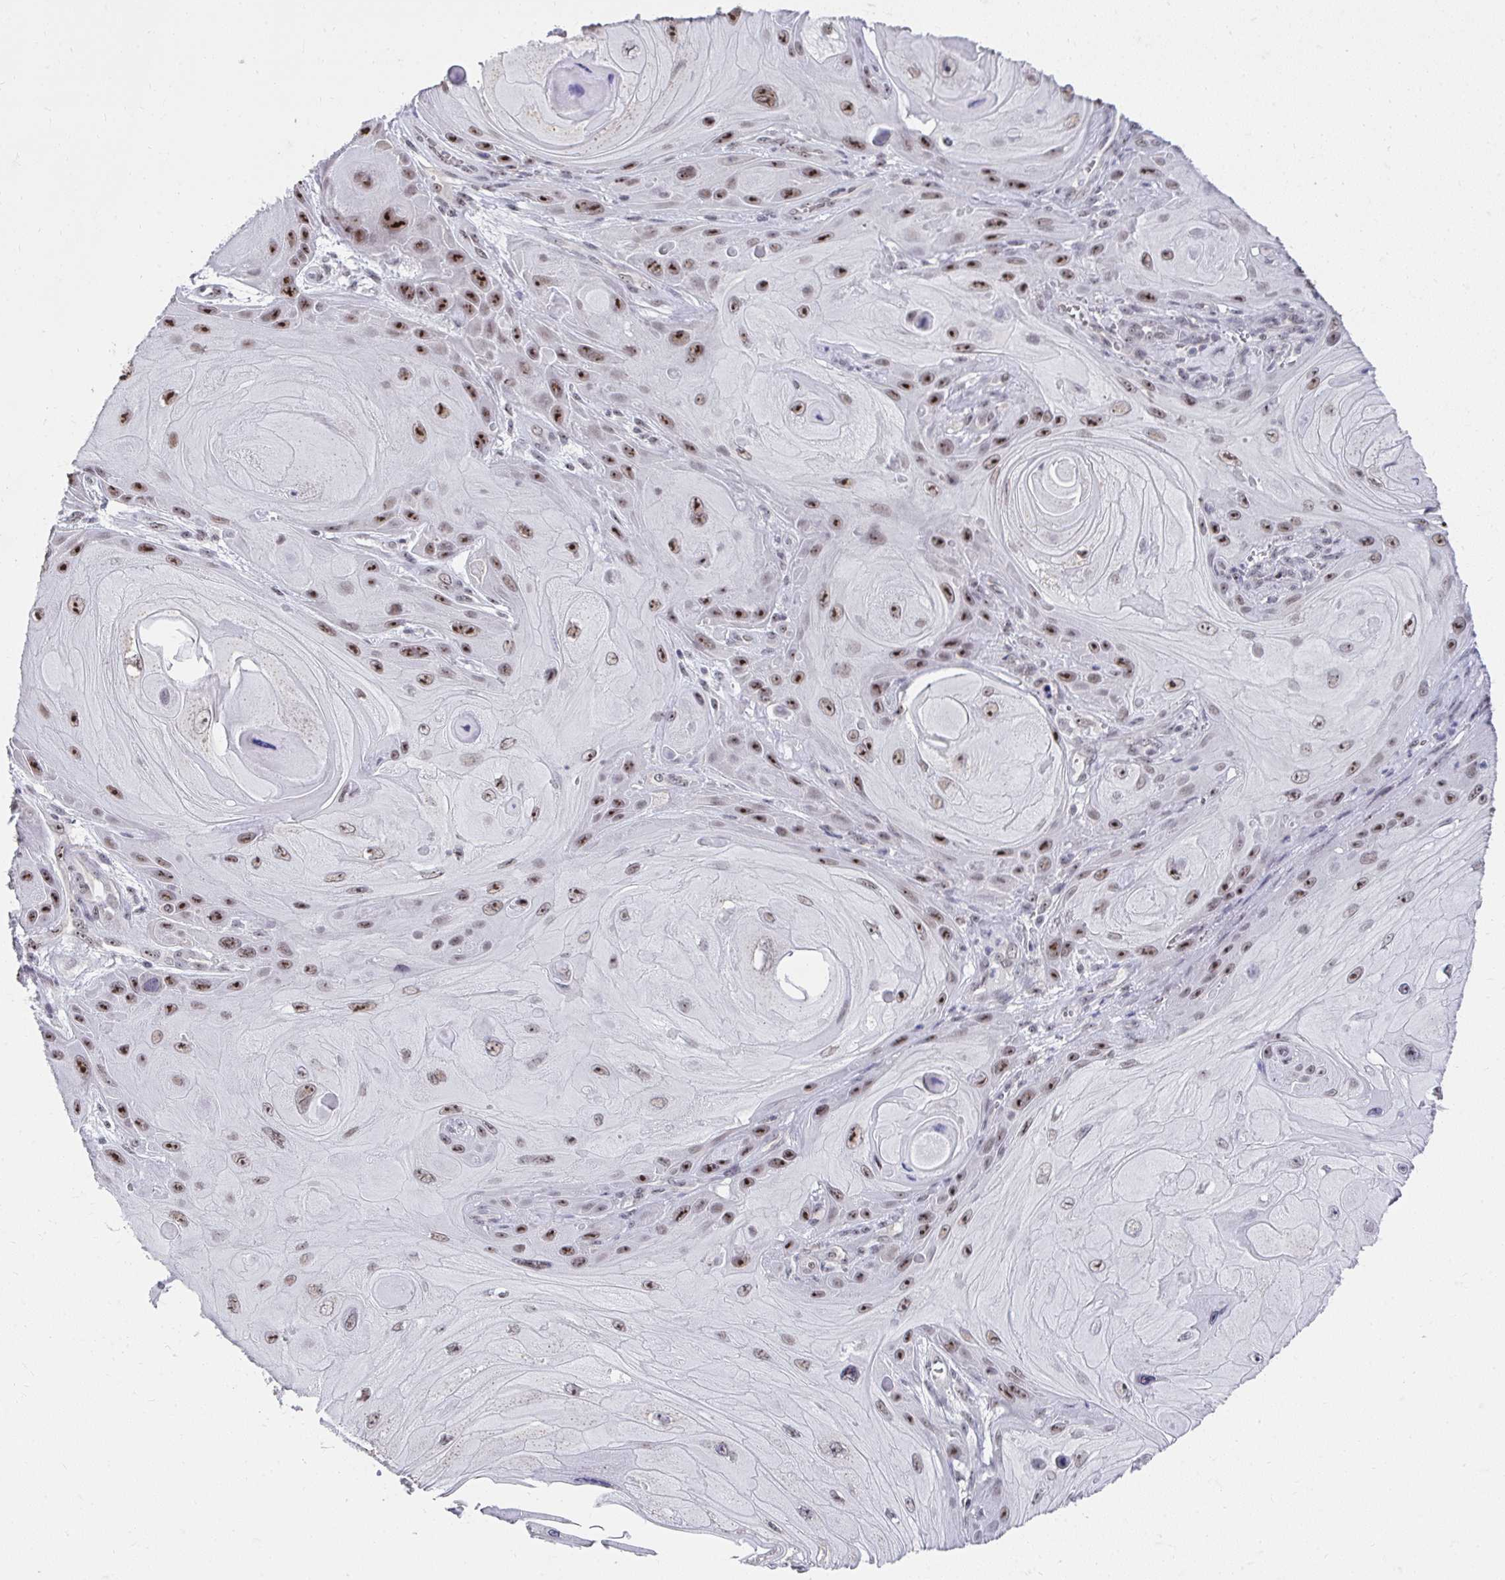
{"staining": {"intensity": "moderate", "quantity": ">75%", "location": "nuclear"}, "tissue": "skin cancer", "cell_type": "Tumor cells", "image_type": "cancer", "snomed": [{"axis": "morphology", "description": "Squamous cell carcinoma, NOS"}, {"axis": "topography", "description": "Skin"}], "caption": "High-power microscopy captured an IHC image of skin cancer, revealing moderate nuclear staining in about >75% of tumor cells.", "gene": "HIRA", "patient": {"sex": "female", "age": 94}}